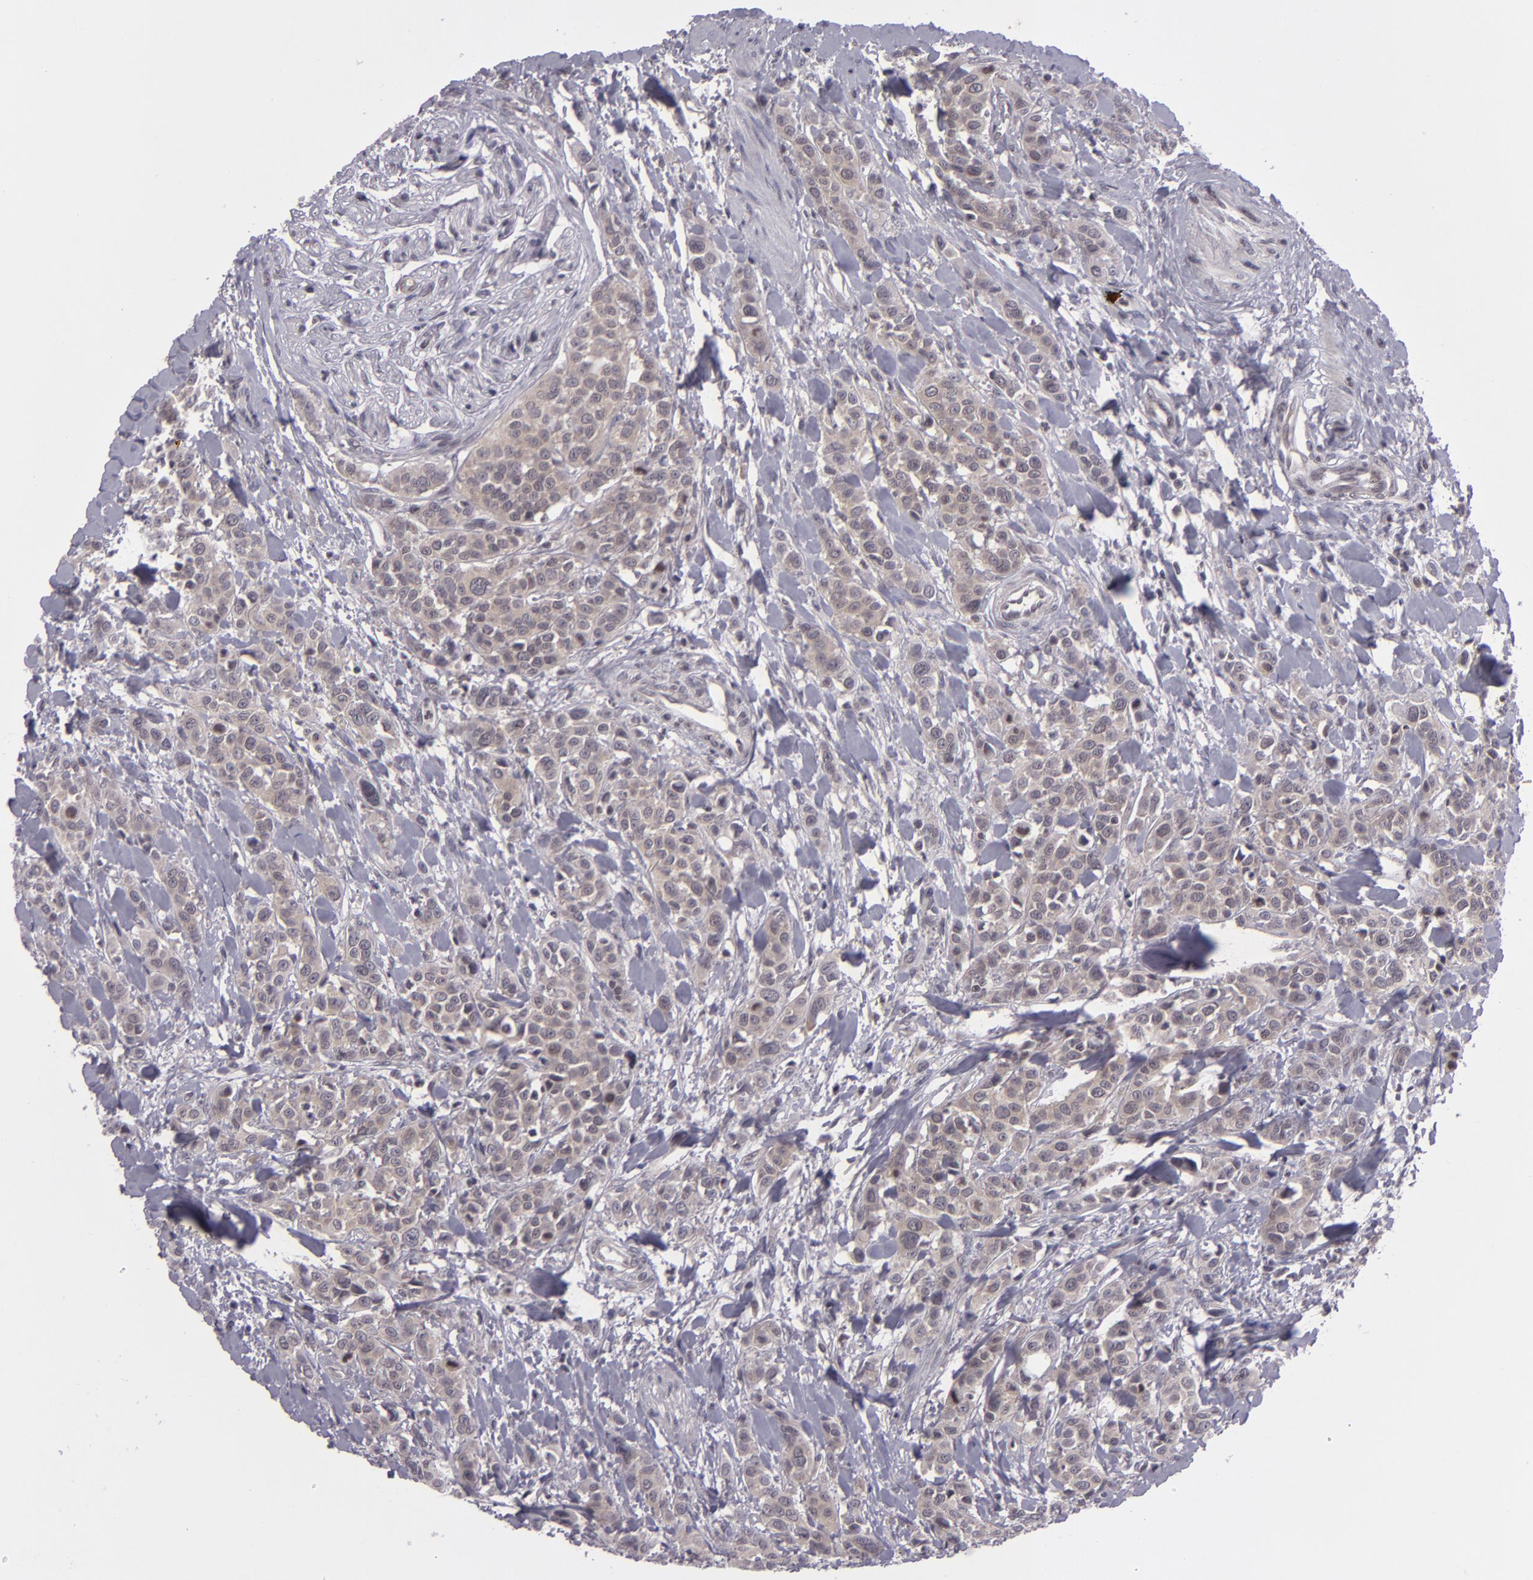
{"staining": {"intensity": "weak", "quantity": ">75%", "location": "cytoplasmic/membranous"}, "tissue": "urothelial cancer", "cell_type": "Tumor cells", "image_type": "cancer", "snomed": [{"axis": "morphology", "description": "Urothelial carcinoma, High grade"}, {"axis": "topography", "description": "Urinary bladder"}], "caption": "Protein staining of urothelial cancer tissue shows weak cytoplasmic/membranous positivity in about >75% of tumor cells.", "gene": "CASP8", "patient": {"sex": "male", "age": 56}}